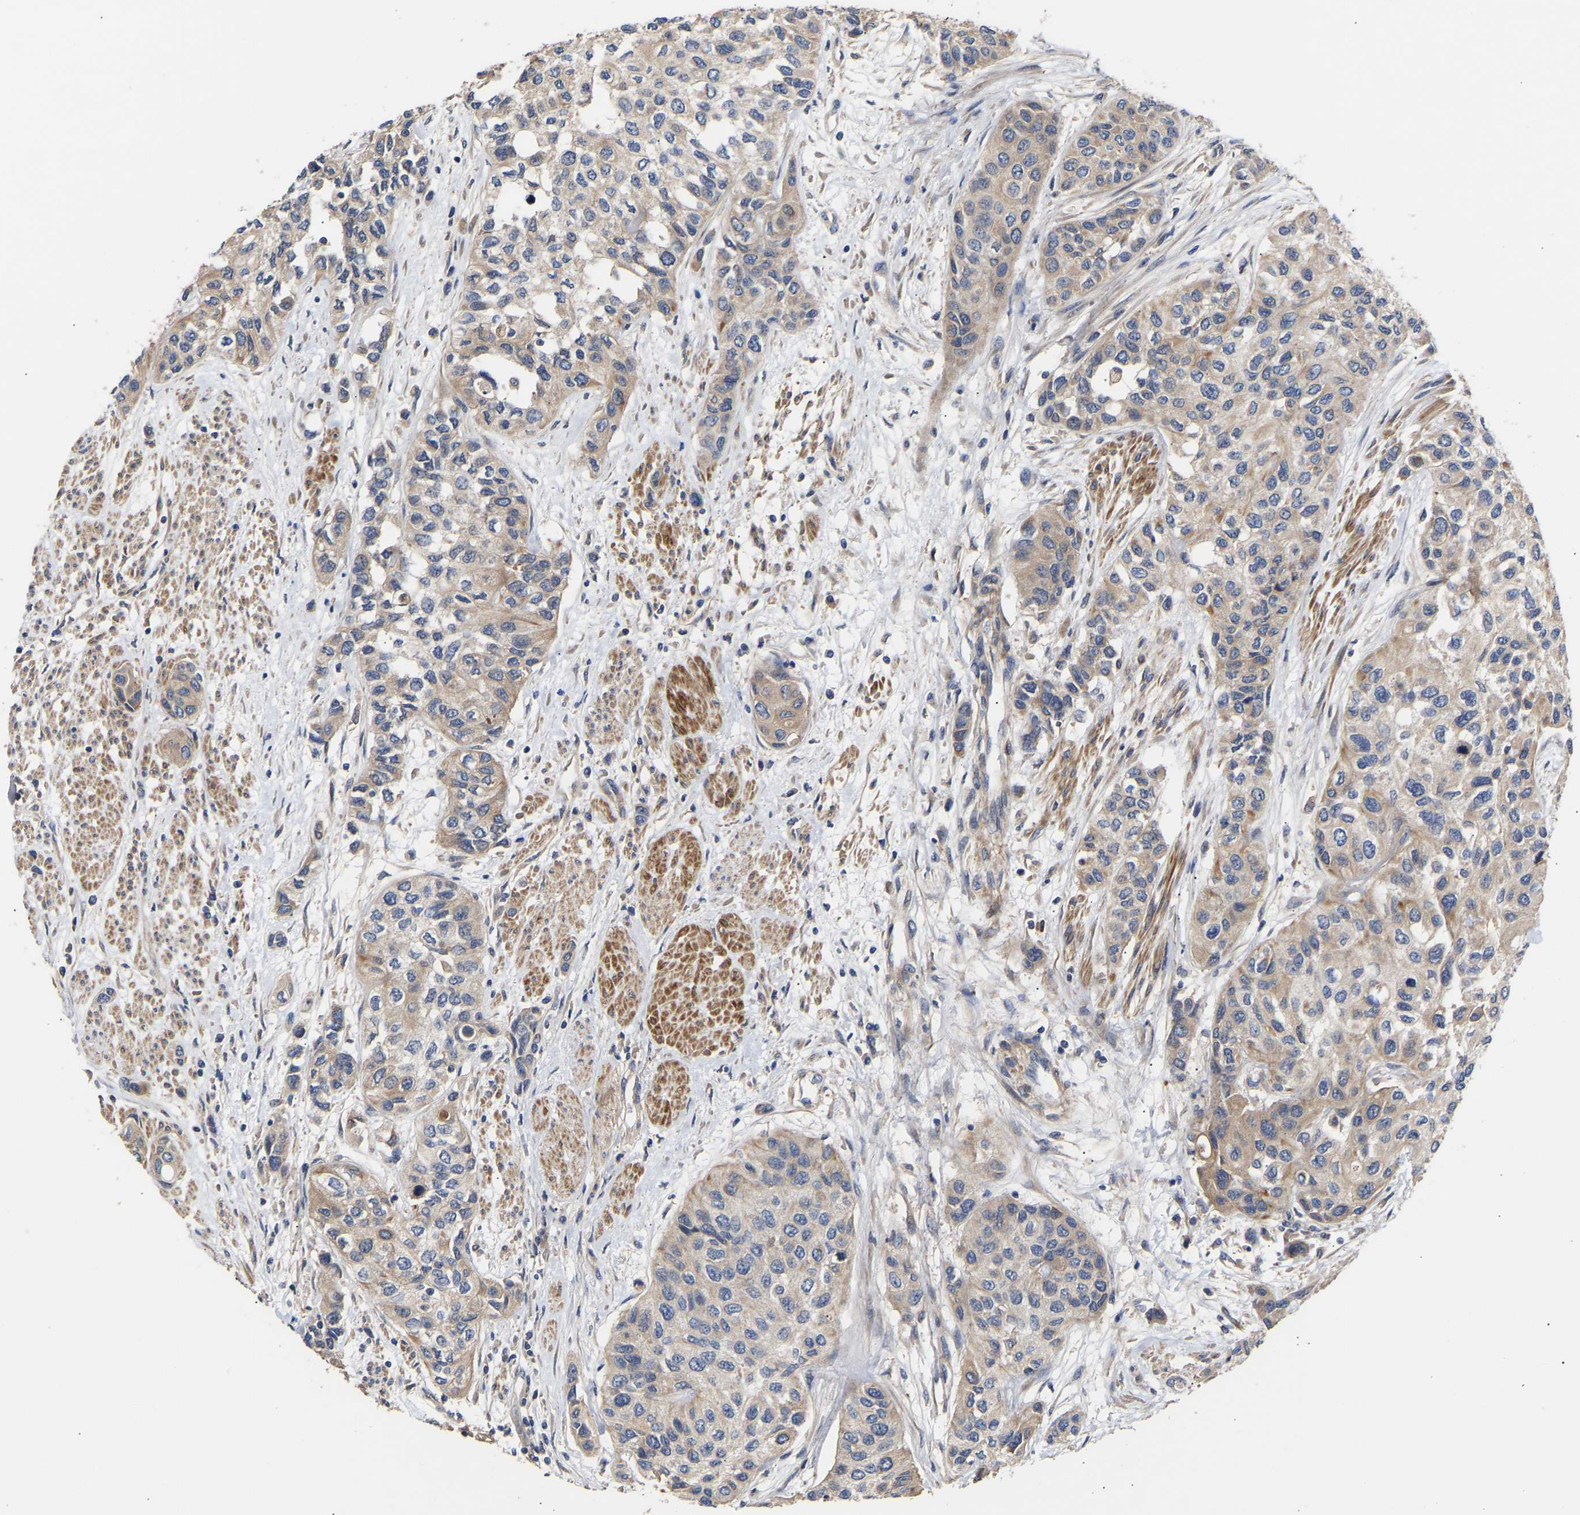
{"staining": {"intensity": "weak", "quantity": ">75%", "location": "cytoplasmic/membranous"}, "tissue": "urothelial cancer", "cell_type": "Tumor cells", "image_type": "cancer", "snomed": [{"axis": "morphology", "description": "Urothelial carcinoma, High grade"}, {"axis": "topography", "description": "Urinary bladder"}], "caption": "A brown stain highlights weak cytoplasmic/membranous expression of a protein in urothelial cancer tumor cells.", "gene": "KASH5", "patient": {"sex": "female", "age": 56}}